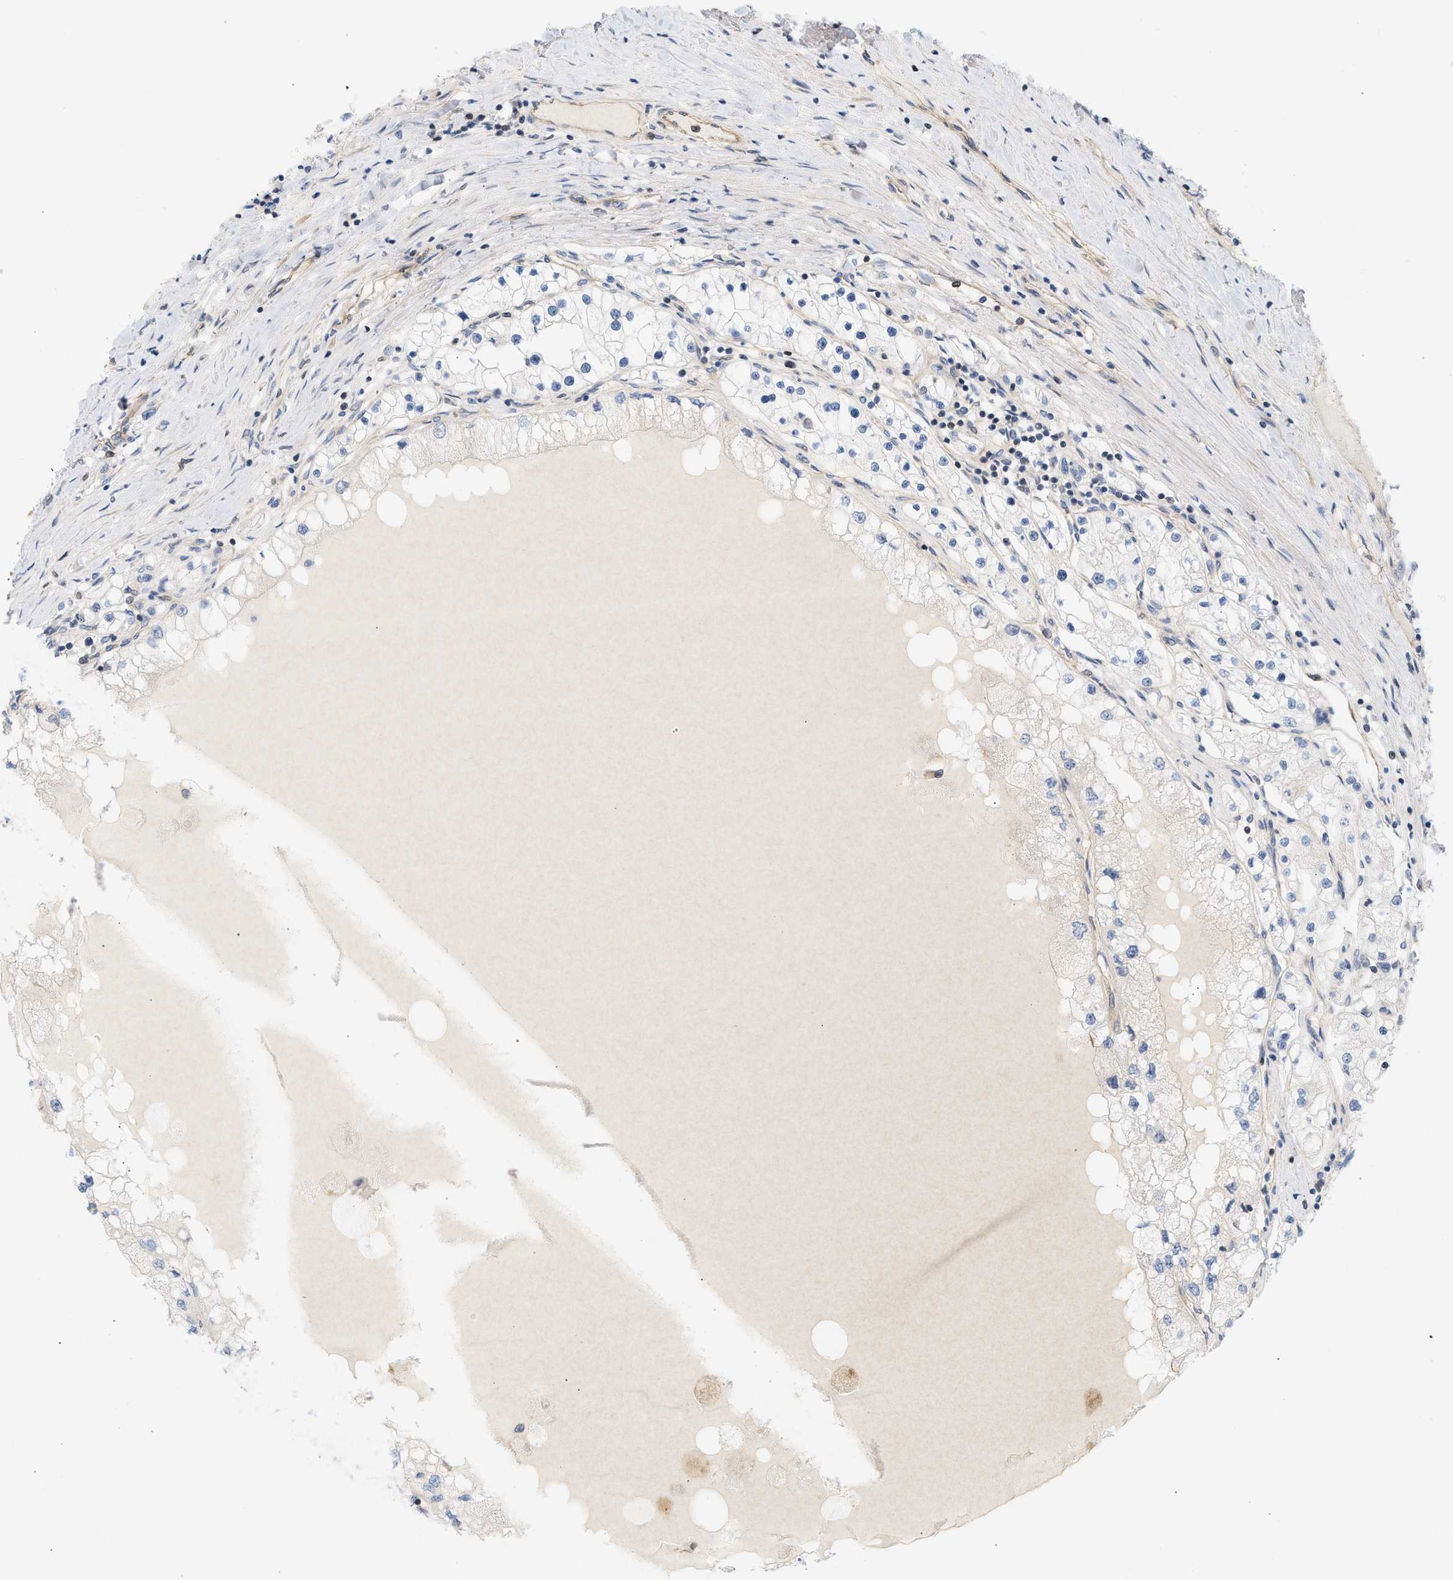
{"staining": {"intensity": "negative", "quantity": "none", "location": "none"}, "tissue": "renal cancer", "cell_type": "Tumor cells", "image_type": "cancer", "snomed": [{"axis": "morphology", "description": "Adenocarcinoma, NOS"}, {"axis": "topography", "description": "Kidney"}], "caption": "Immunohistochemistry (IHC) micrograph of human renal cancer stained for a protein (brown), which shows no staining in tumor cells.", "gene": "STRN", "patient": {"sex": "male", "age": 68}}